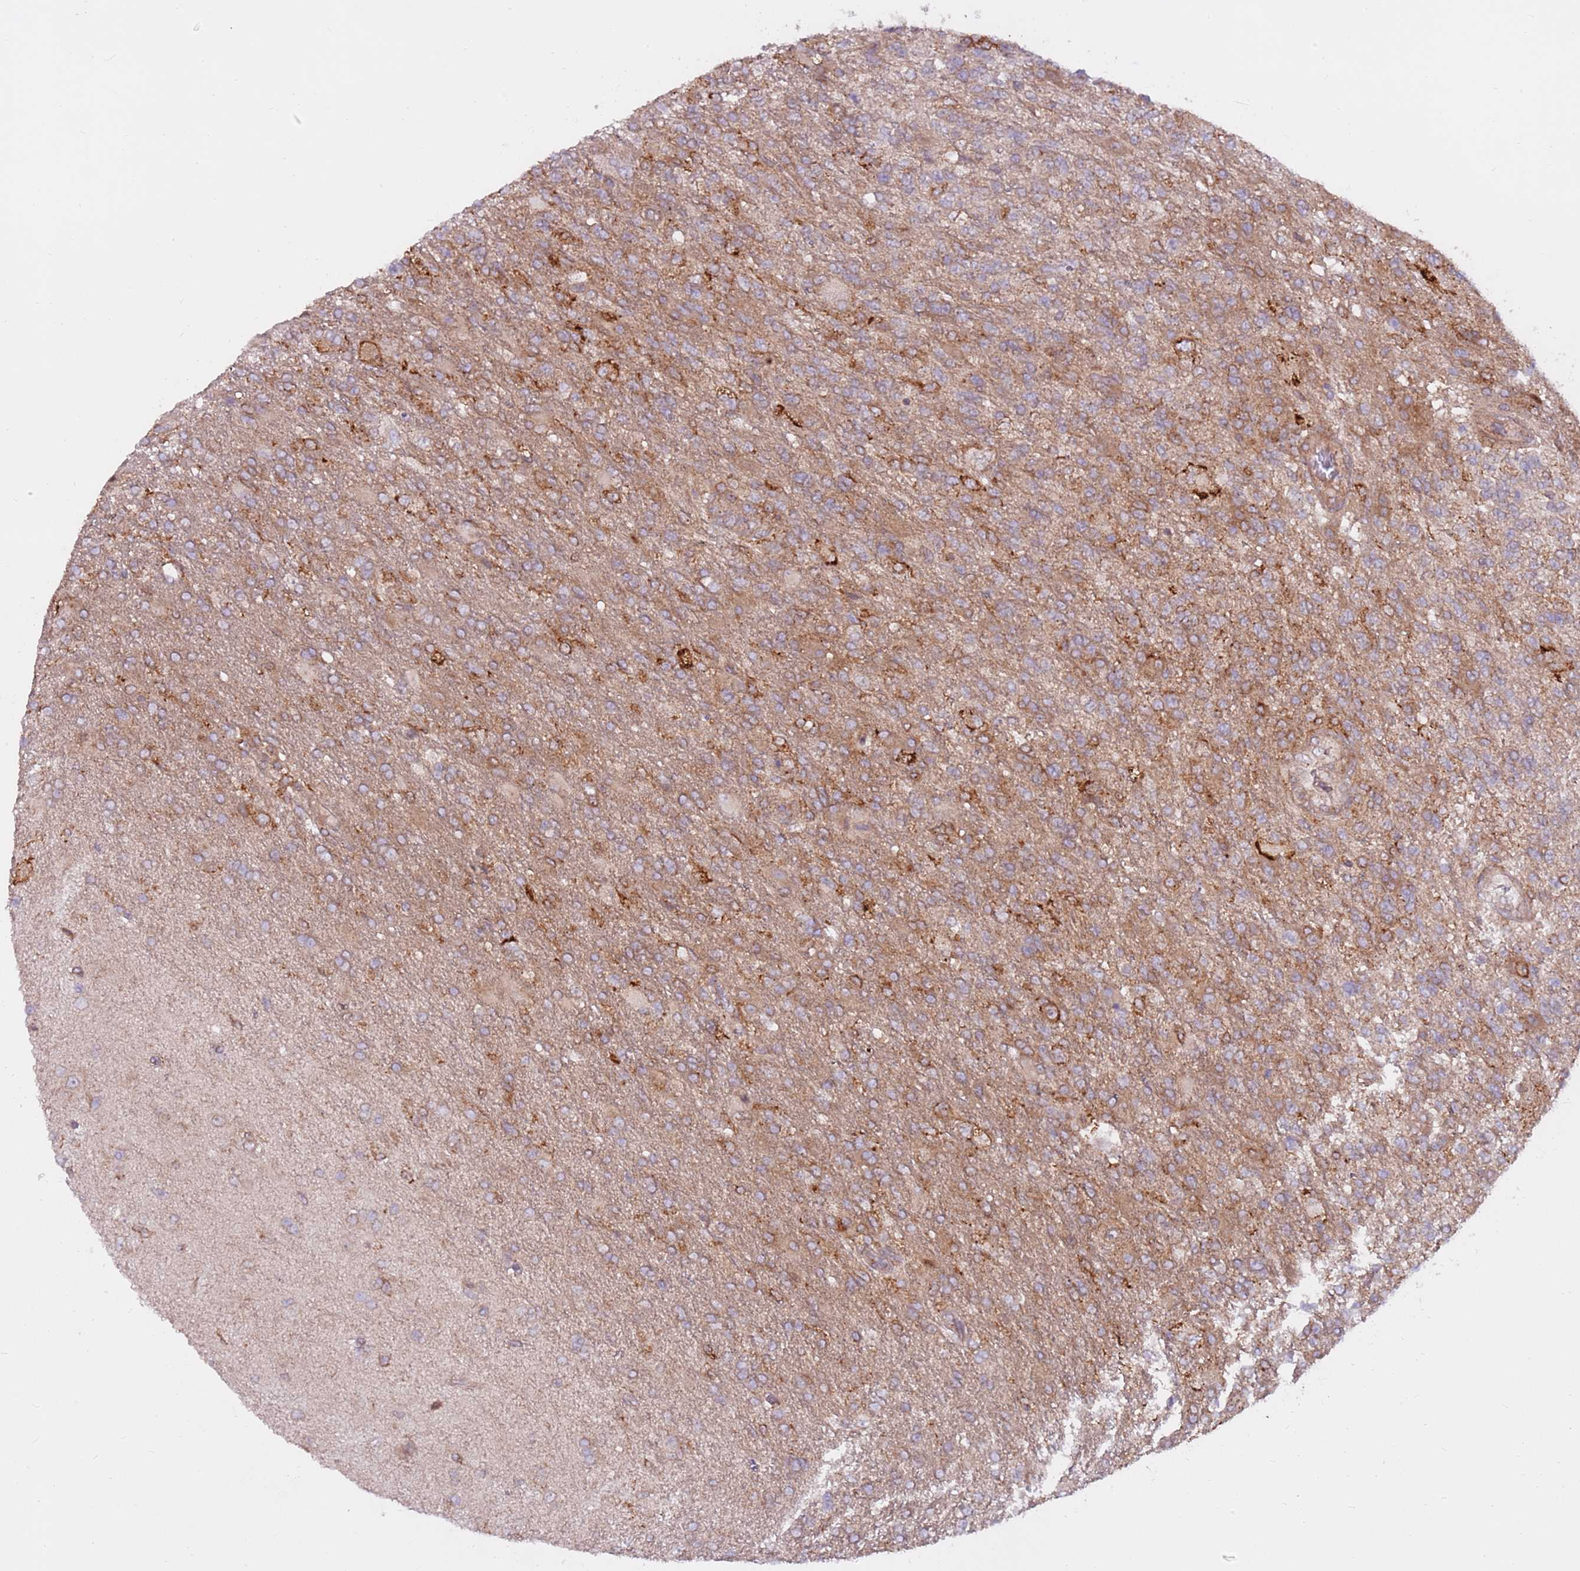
{"staining": {"intensity": "weak", "quantity": "25%-75%", "location": "cytoplasmic/membranous"}, "tissue": "glioma", "cell_type": "Tumor cells", "image_type": "cancer", "snomed": [{"axis": "morphology", "description": "Glioma, malignant, High grade"}, {"axis": "topography", "description": "Brain"}], "caption": "Immunohistochemistry (DAB (3,3'-diaminobenzidine)) staining of human glioma exhibits weak cytoplasmic/membranous protein expression in approximately 25%-75% of tumor cells.", "gene": "DDX19B", "patient": {"sex": "male", "age": 56}}